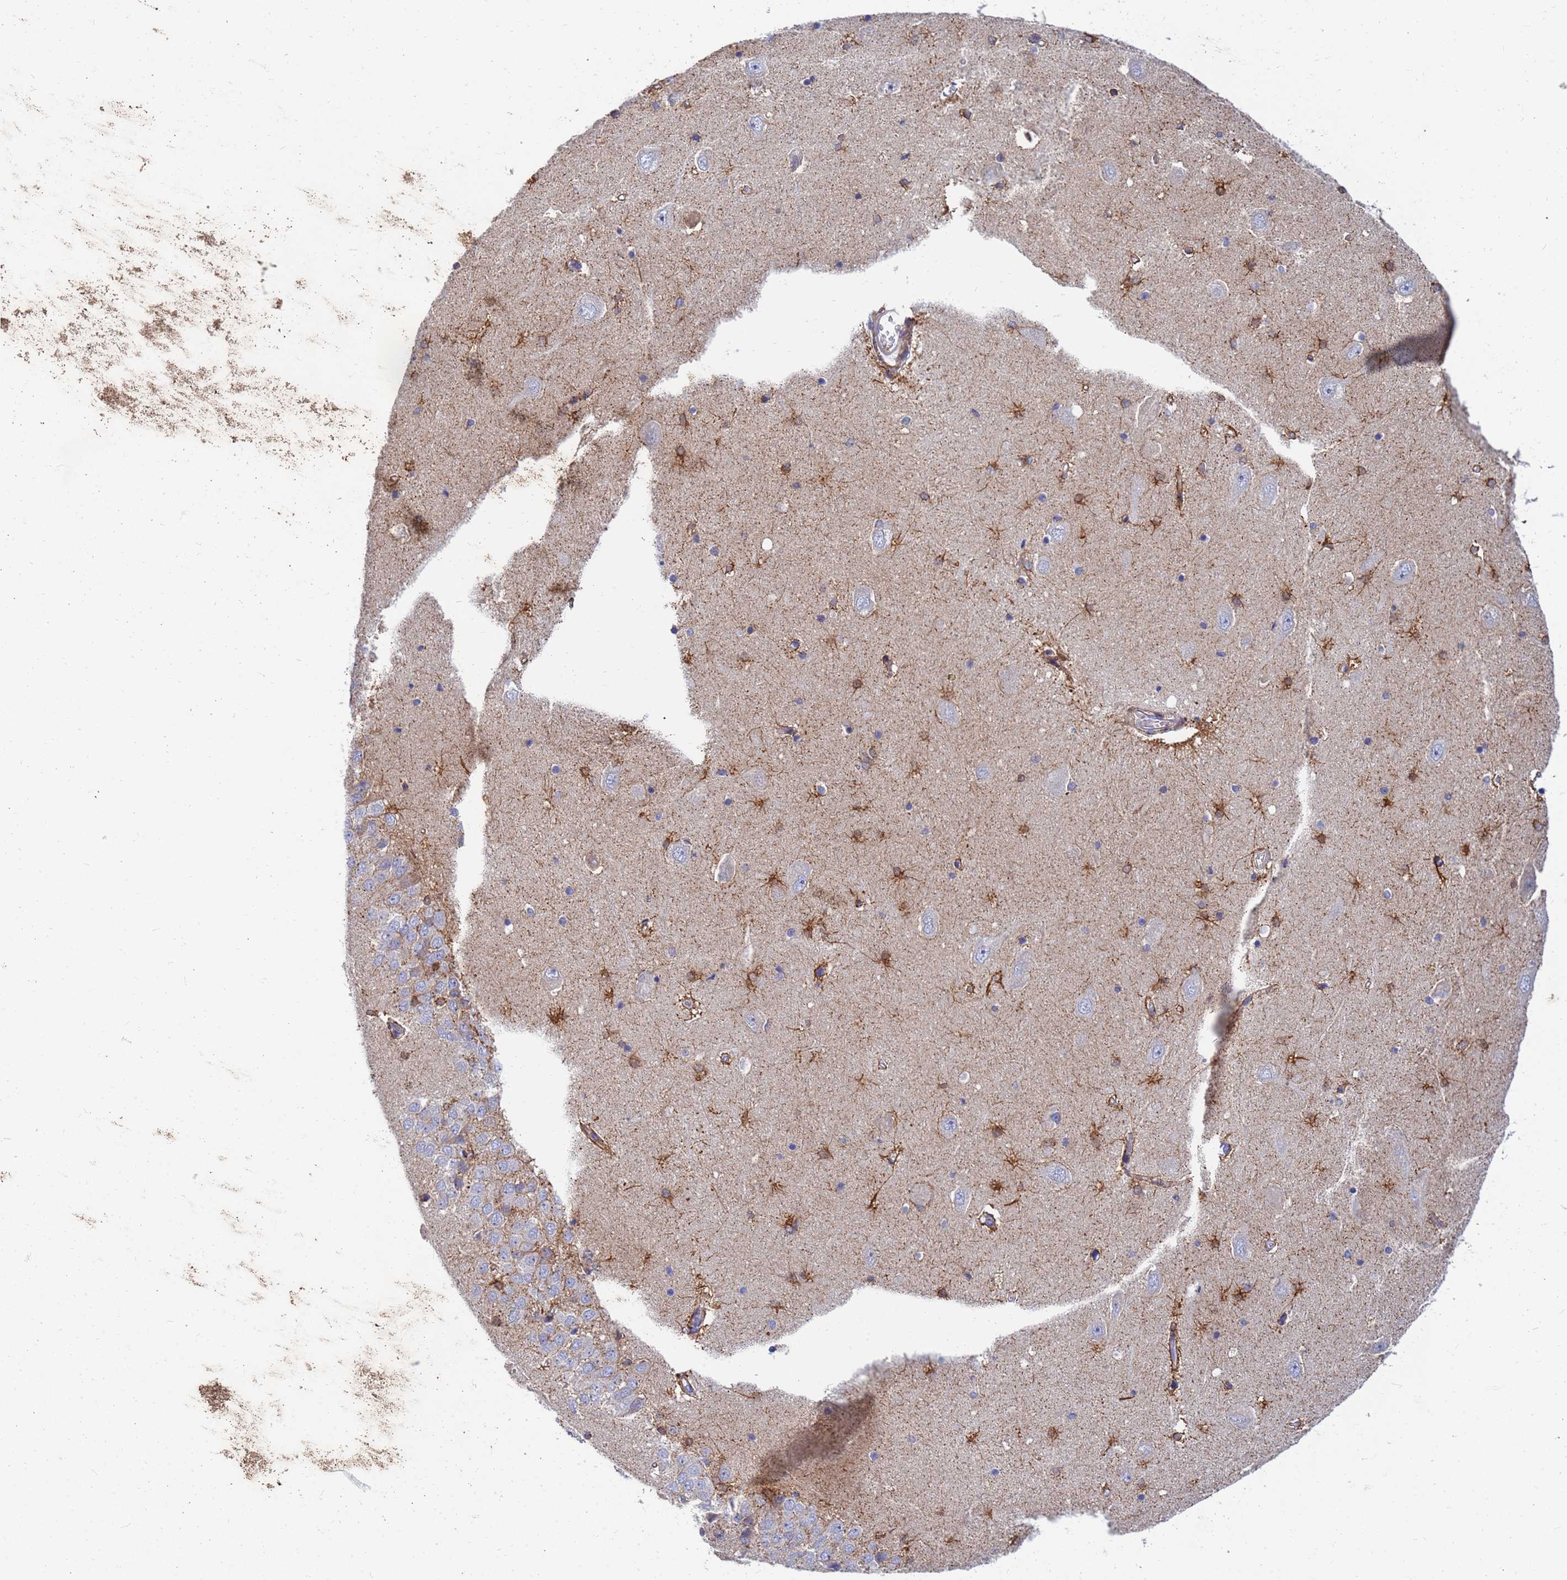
{"staining": {"intensity": "strong", "quantity": "<25%", "location": "cytoplasmic/membranous"}, "tissue": "hippocampus", "cell_type": "Glial cells", "image_type": "normal", "snomed": [{"axis": "morphology", "description": "Normal tissue, NOS"}, {"axis": "topography", "description": "Hippocampus"}], "caption": "The histopathology image demonstrates a brown stain indicating the presence of a protein in the cytoplasmic/membranous of glial cells in hippocampus. Immunohistochemistry (ihc) stains the protein of interest in brown and the nuclei are stained blue.", "gene": "SDR39U1", "patient": {"sex": "male", "age": 45}}